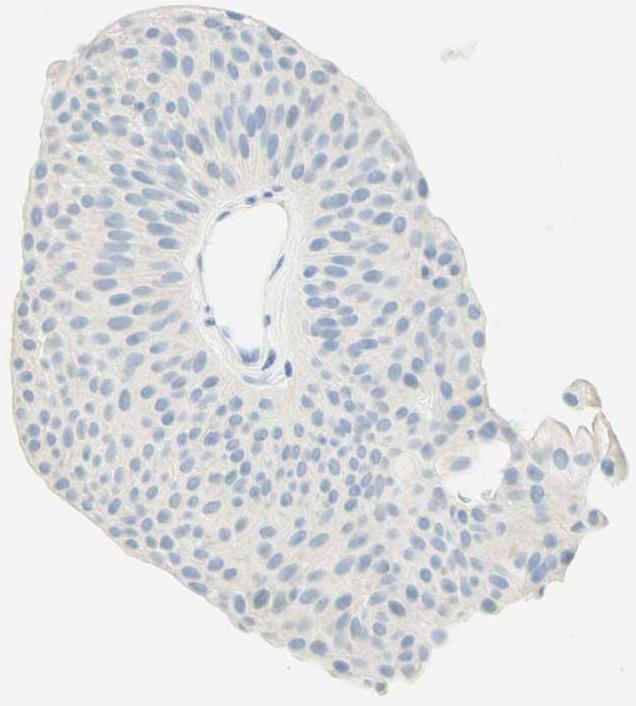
{"staining": {"intensity": "negative", "quantity": "none", "location": "none"}, "tissue": "urothelial cancer", "cell_type": "Tumor cells", "image_type": "cancer", "snomed": [{"axis": "morphology", "description": "Urothelial carcinoma, Low grade"}, {"axis": "topography", "description": "Urinary bladder"}], "caption": "A histopathology image of human low-grade urothelial carcinoma is negative for staining in tumor cells. (Immunohistochemistry, brightfield microscopy, high magnification).", "gene": "TMEM132D", "patient": {"sex": "female", "age": 60}}